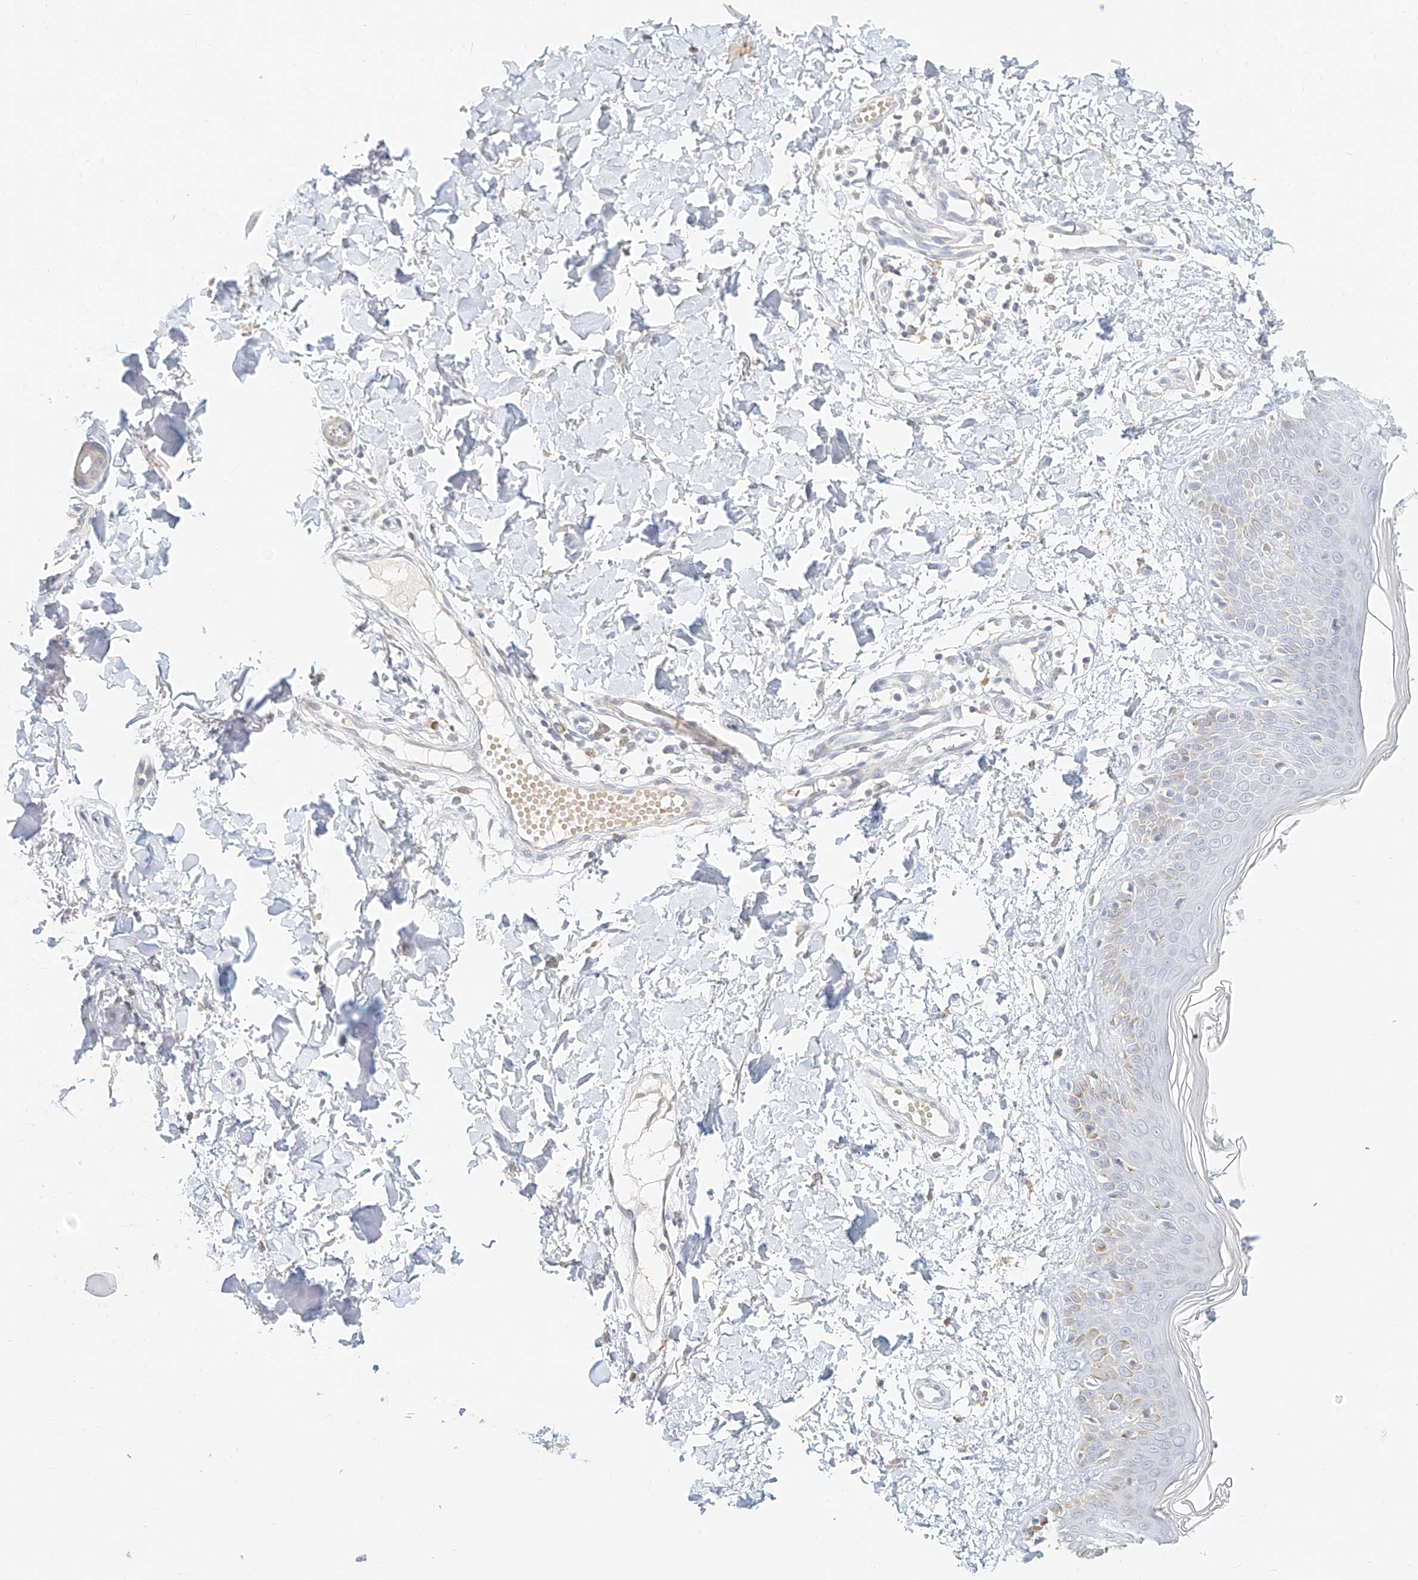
{"staining": {"intensity": "weak", "quantity": ">75%", "location": "cytoplasmic/membranous"}, "tissue": "skin", "cell_type": "Fibroblasts", "image_type": "normal", "snomed": [{"axis": "morphology", "description": "Normal tissue, NOS"}, {"axis": "topography", "description": "Skin"}], "caption": "Fibroblasts show low levels of weak cytoplasmic/membranous staining in about >75% of cells in normal human skin.", "gene": "CXorf58", "patient": {"sex": "male", "age": 37}}